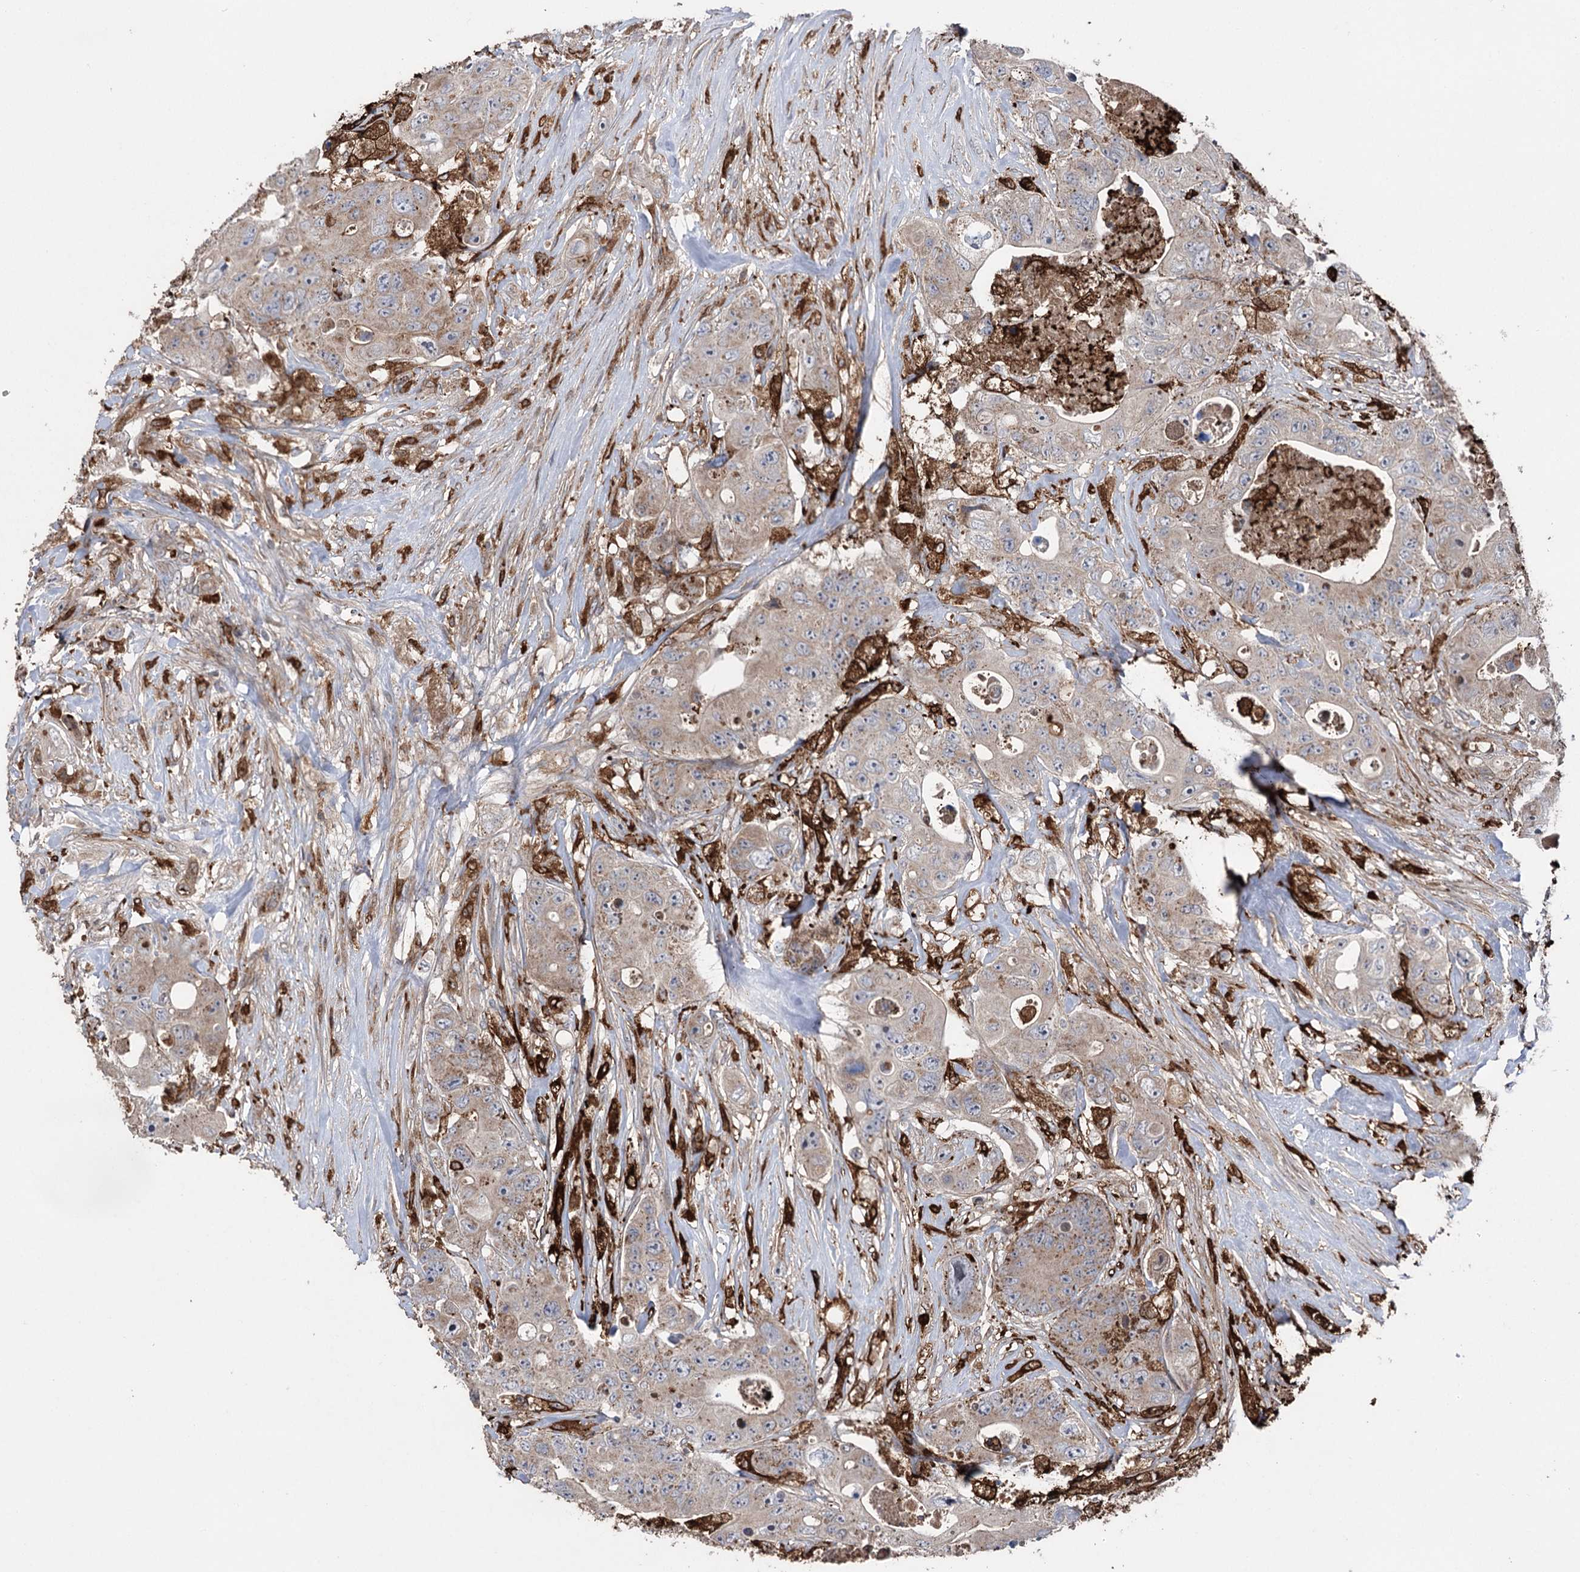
{"staining": {"intensity": "weak", "quantity": "25%-75%", "location": "cytoplasmic/membranous"}, "tissue": "colorectal cancer", "cell_type": "Tumor cells", "image_type": "cancer", "snomed": [{"axis": "morphology", "description": "Adenocarcinoma, NOS"}, {"axis": "topography", "description": "Colon"}], "caption": "Human adenocarcinoma (colorectal) stained for a protein (brown) displays weak cytoplasmic/membranous positive staining in approximately 25%-75% of tumor cells.", "gene": "OTUD1", "patient": {"sex": "female", "age": 46}}